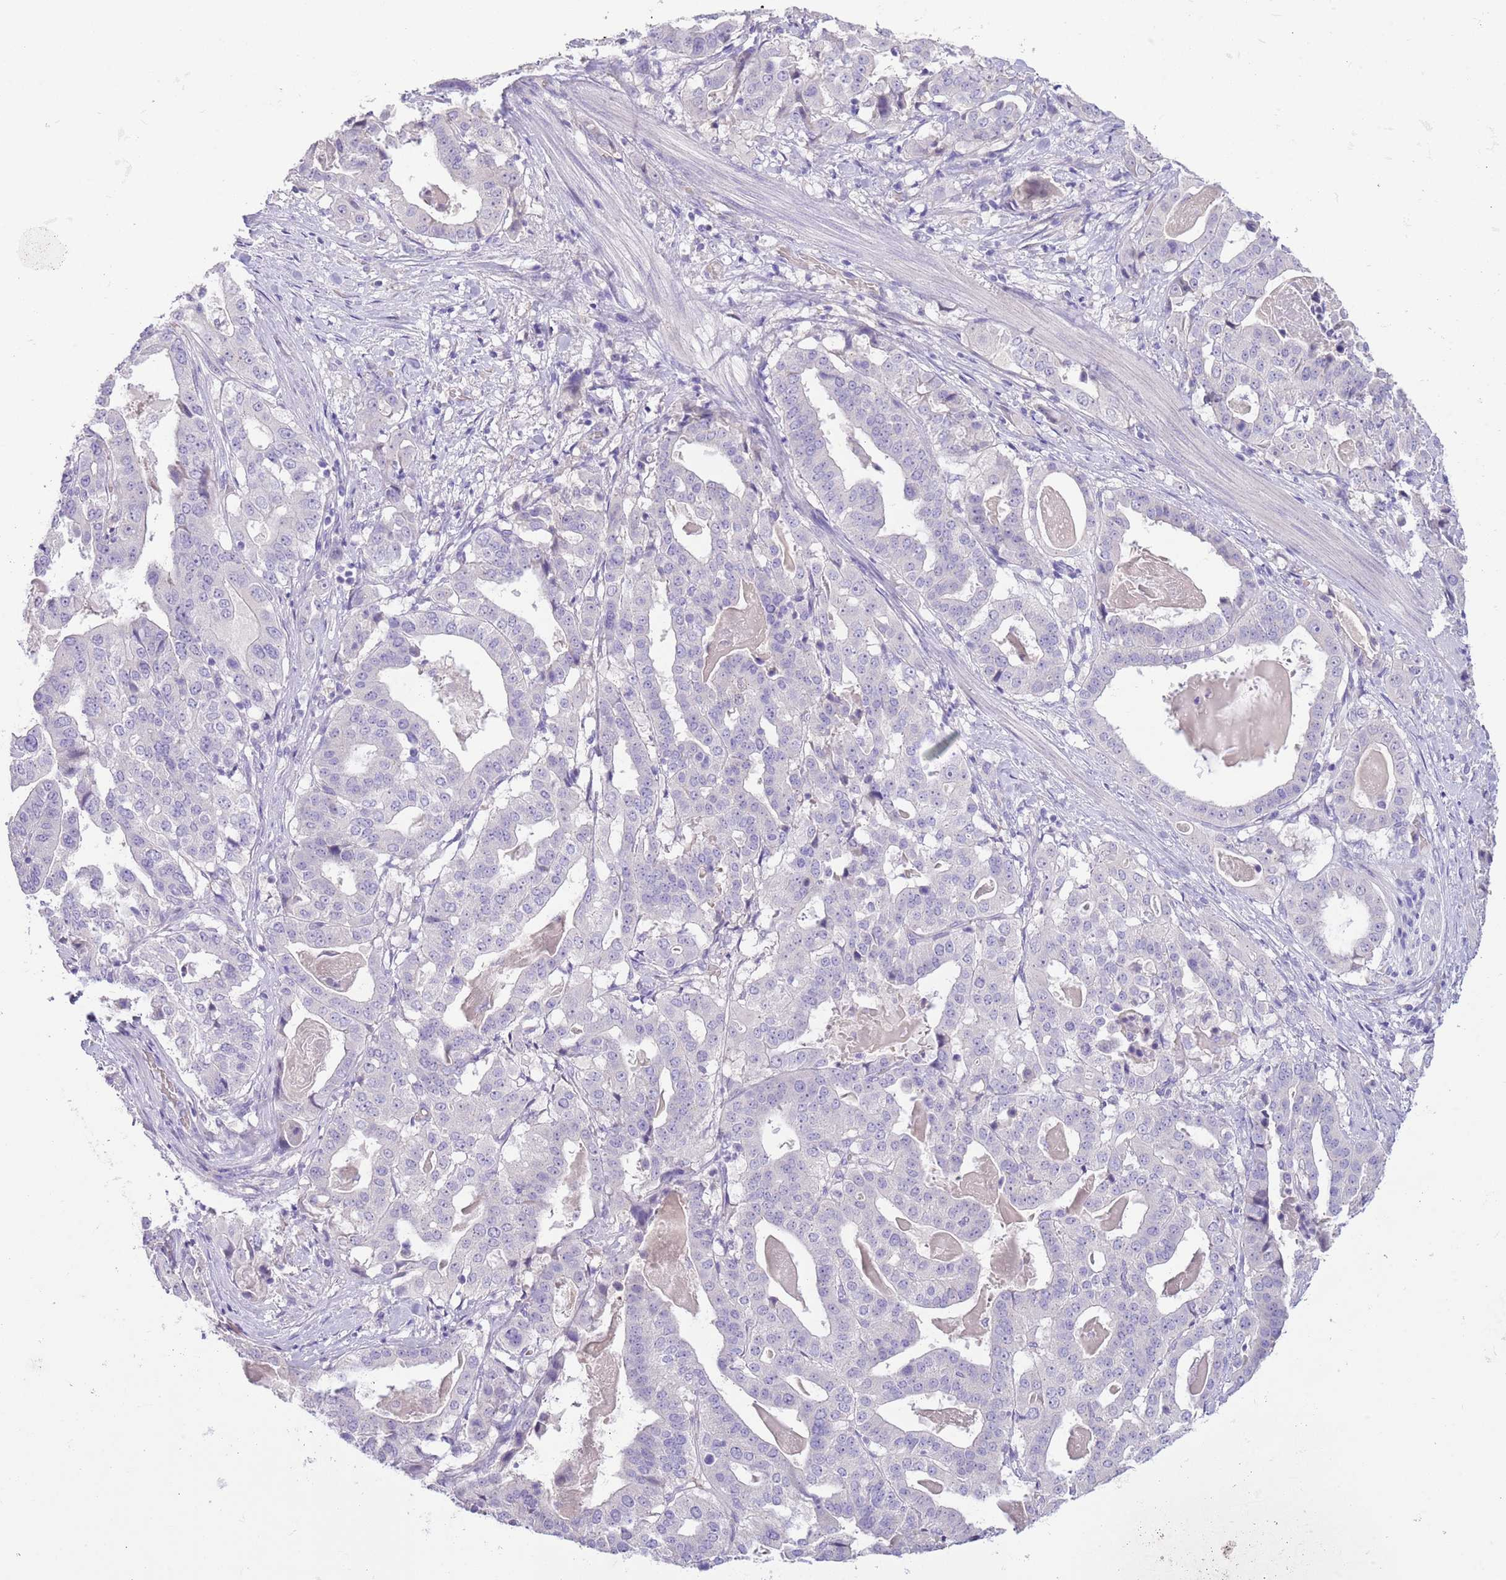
{"staining": {"intensity": "negative", "quantity": "none", "location": "none"}, "tissue": "stomach cancer", "cell_type": "Tumor cells", "image_type": "cancer", "snomed": [{"axis": "morphology", "description": "Adenocarcinoma, NOS"}, {"axis": "topography", "description": "Stomach"}], "caption": "Micrograph shows no significant protein expression in tumor cells of stomach cancer.", "gene": "SFTPA1", "patient": {"sex": "male", "age": 48}}